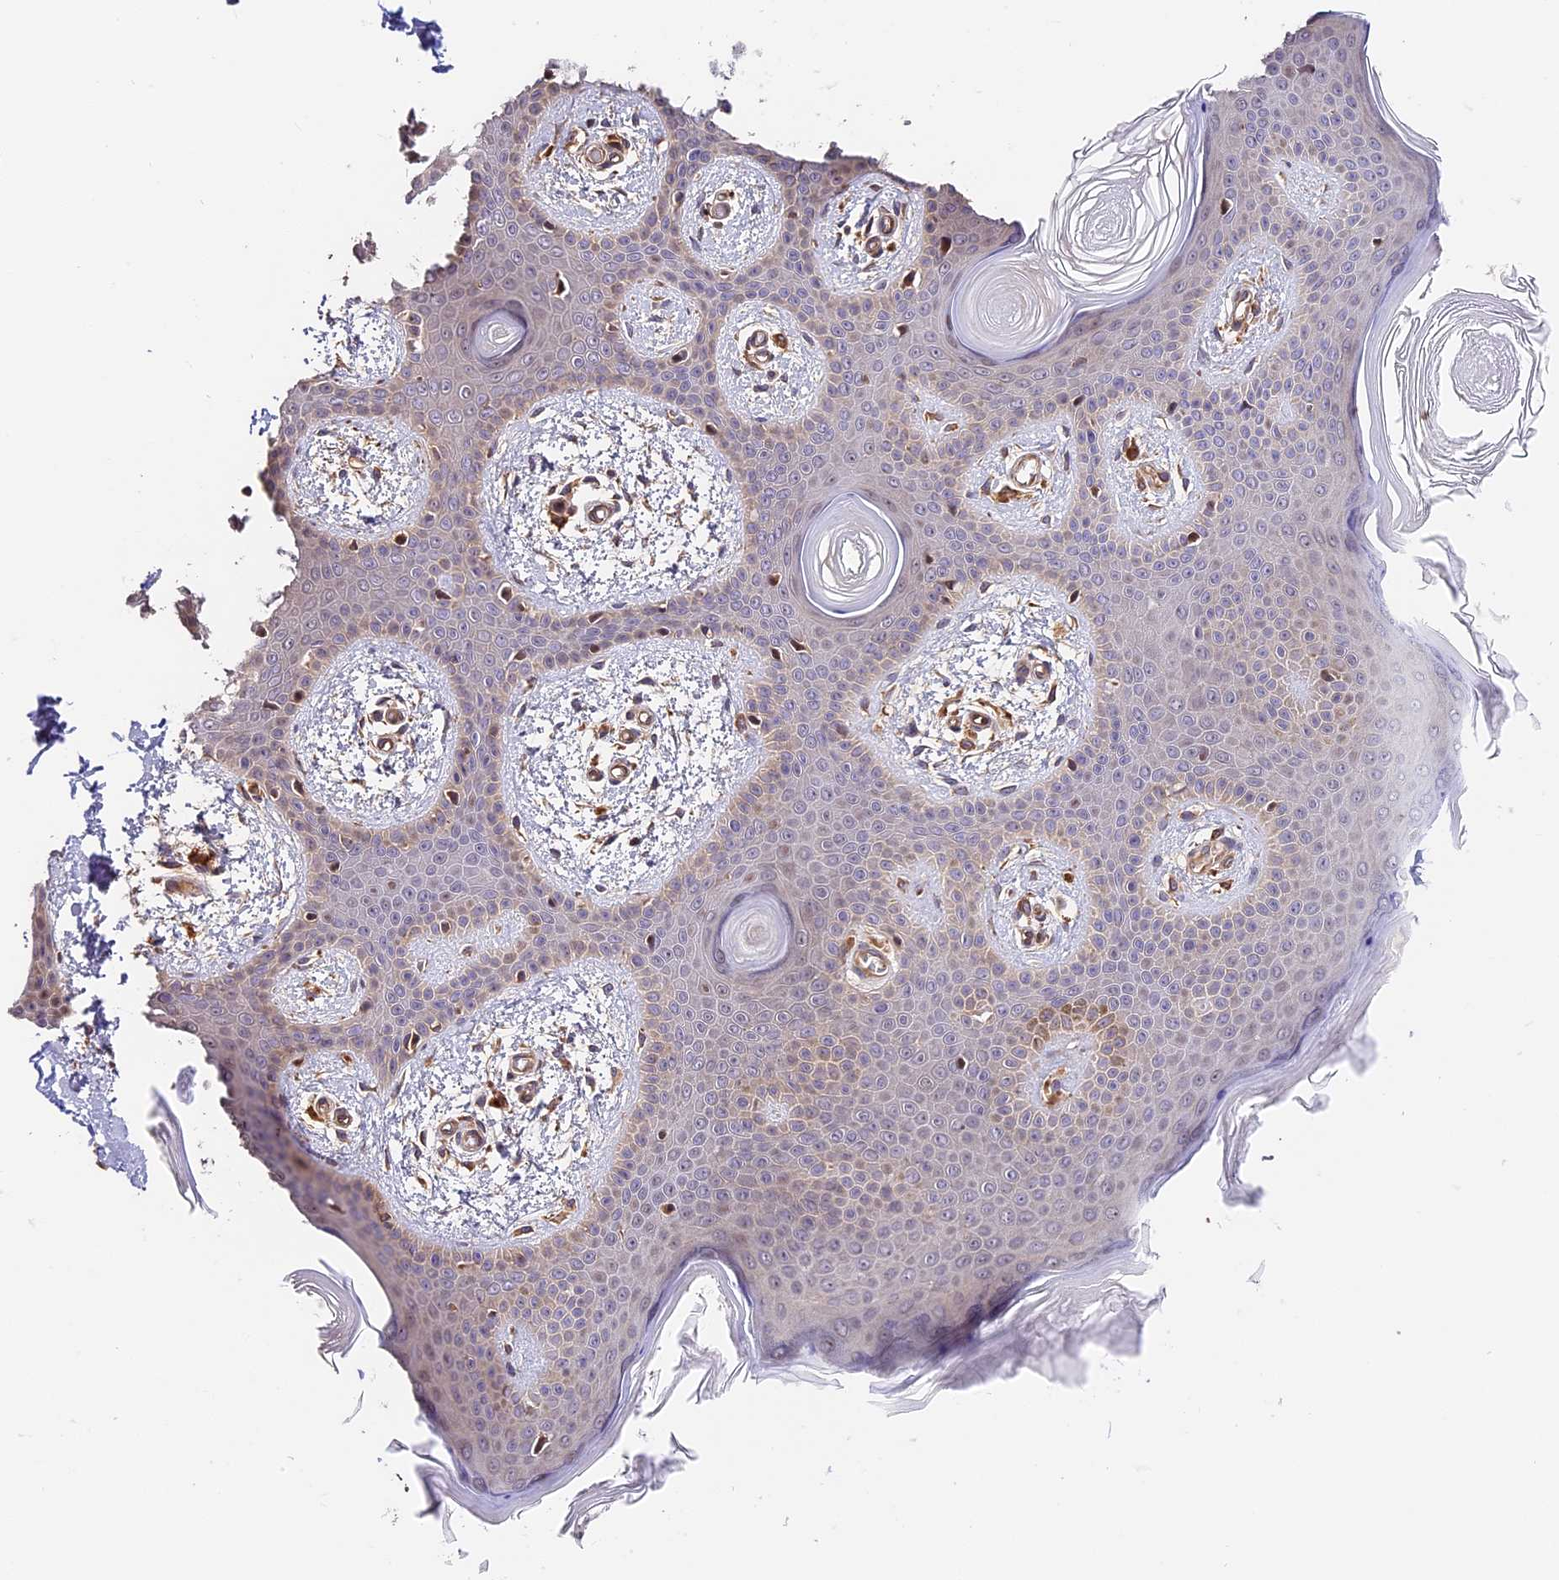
{"staining": {"intensity": "weak", "quantity": ">75%", "location": "cytoplasmic/membranous"}, "tissue": "skin", "cell_type": "Fibroblasts", "image_type": "normal", "snomed": [{"axis": "morphology", "description": "Normal tissue, NOS"}, {"axis": "topography", "description": "Skin"}], "caption": "About >75% of fibroblasts in unremarkable skin exhibit weak cytoplasmic/membranous protein expression as visualized by brown immunohistochemical staining.", "gene": "ARHGAP17", "patient": {"sex": "male", "age": 36}}